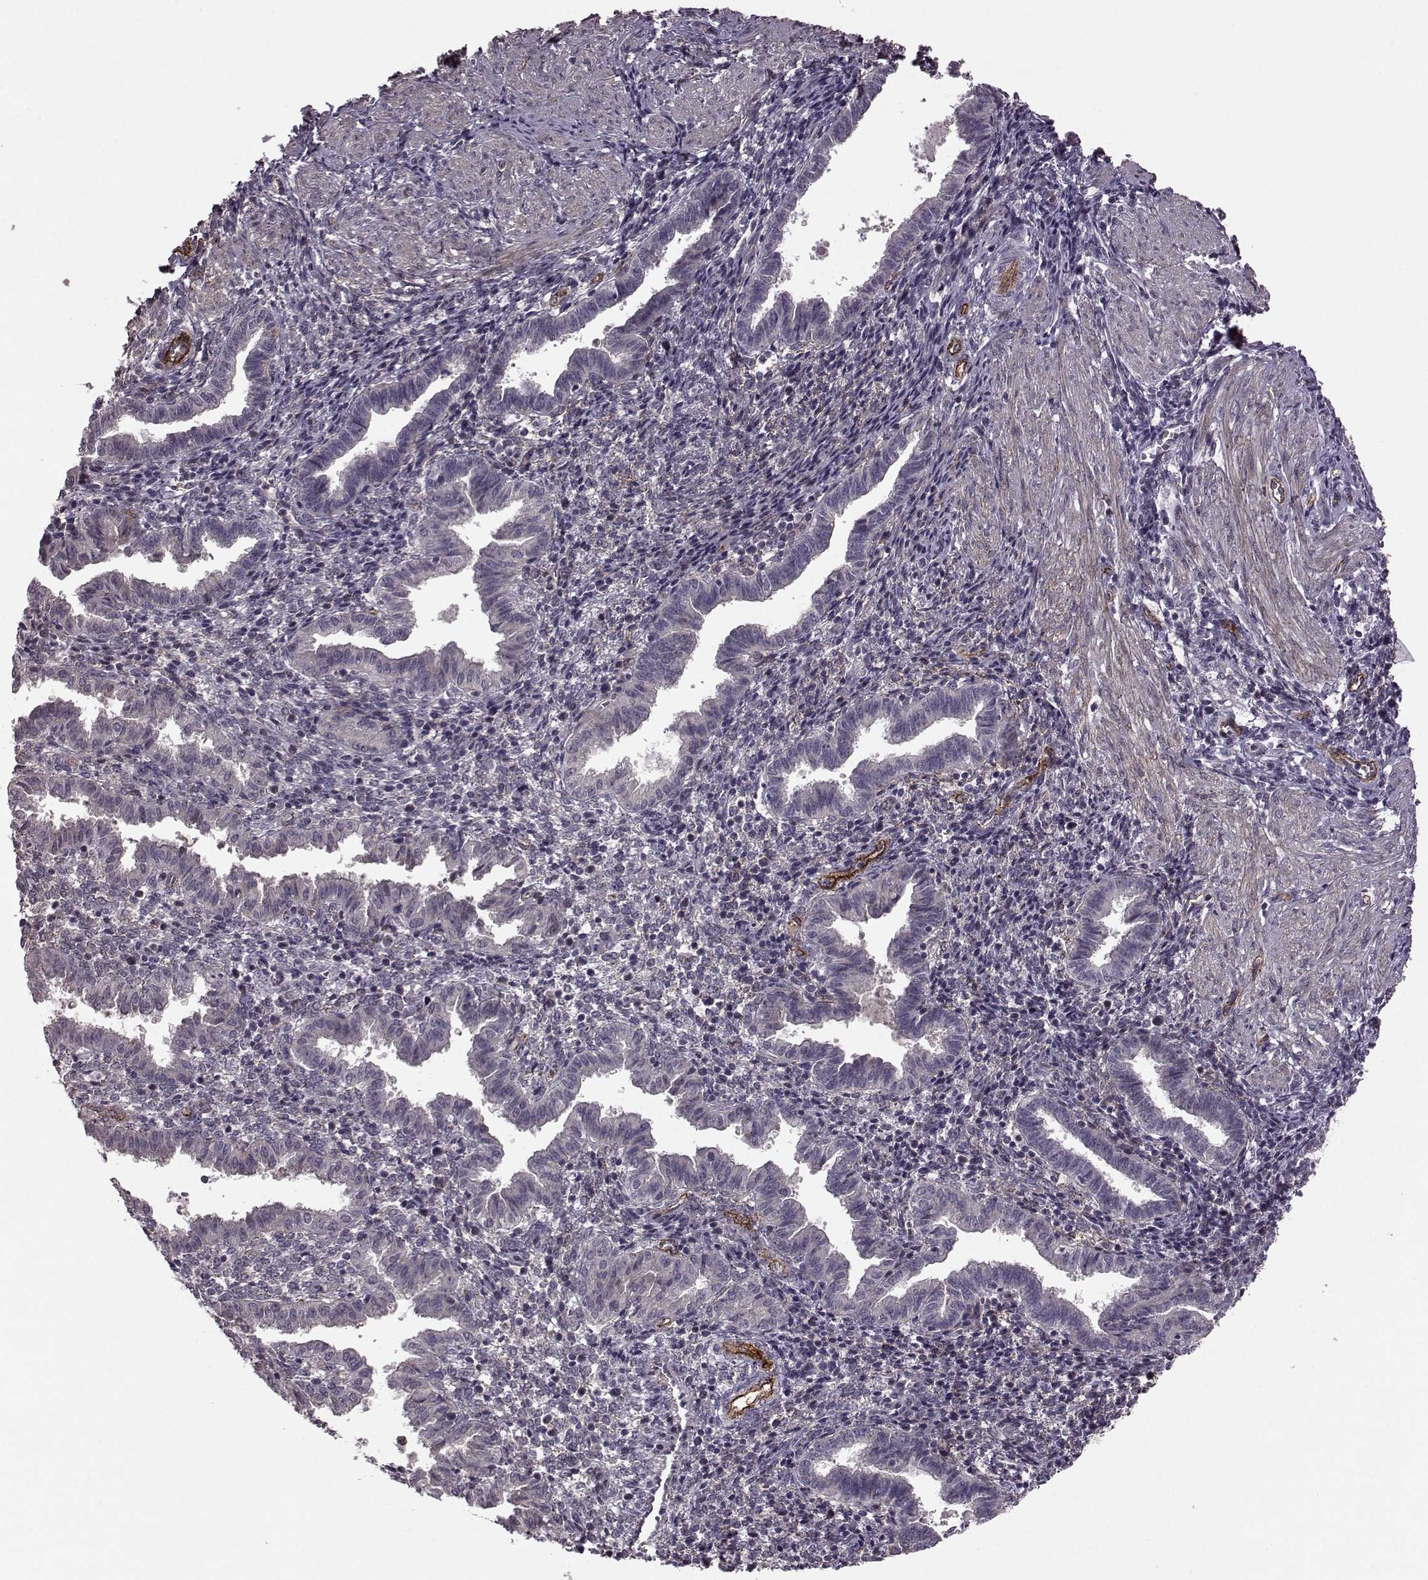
{"staining": {"intensity": "negative", "quantity": "none", "location": "none"}, "tissue": "endometrium", "cell_type": "Cells in endometrial stroma", "image_type": "normal", "snomed": [{"axis": "morphology", "description": "Normal tissue, NOS"}, {"axis": "topography", "description": "Endometrium"}], "caption": "Photomicrograph shows no significant protein positivity in cells in endometrial stroma of unremarkable endometrium. (DAB (3,3'-diaminobenzidine) IHC, high magnification).", "gene": "SYNPO", "patient": {"sex": "female", "age": 37}}